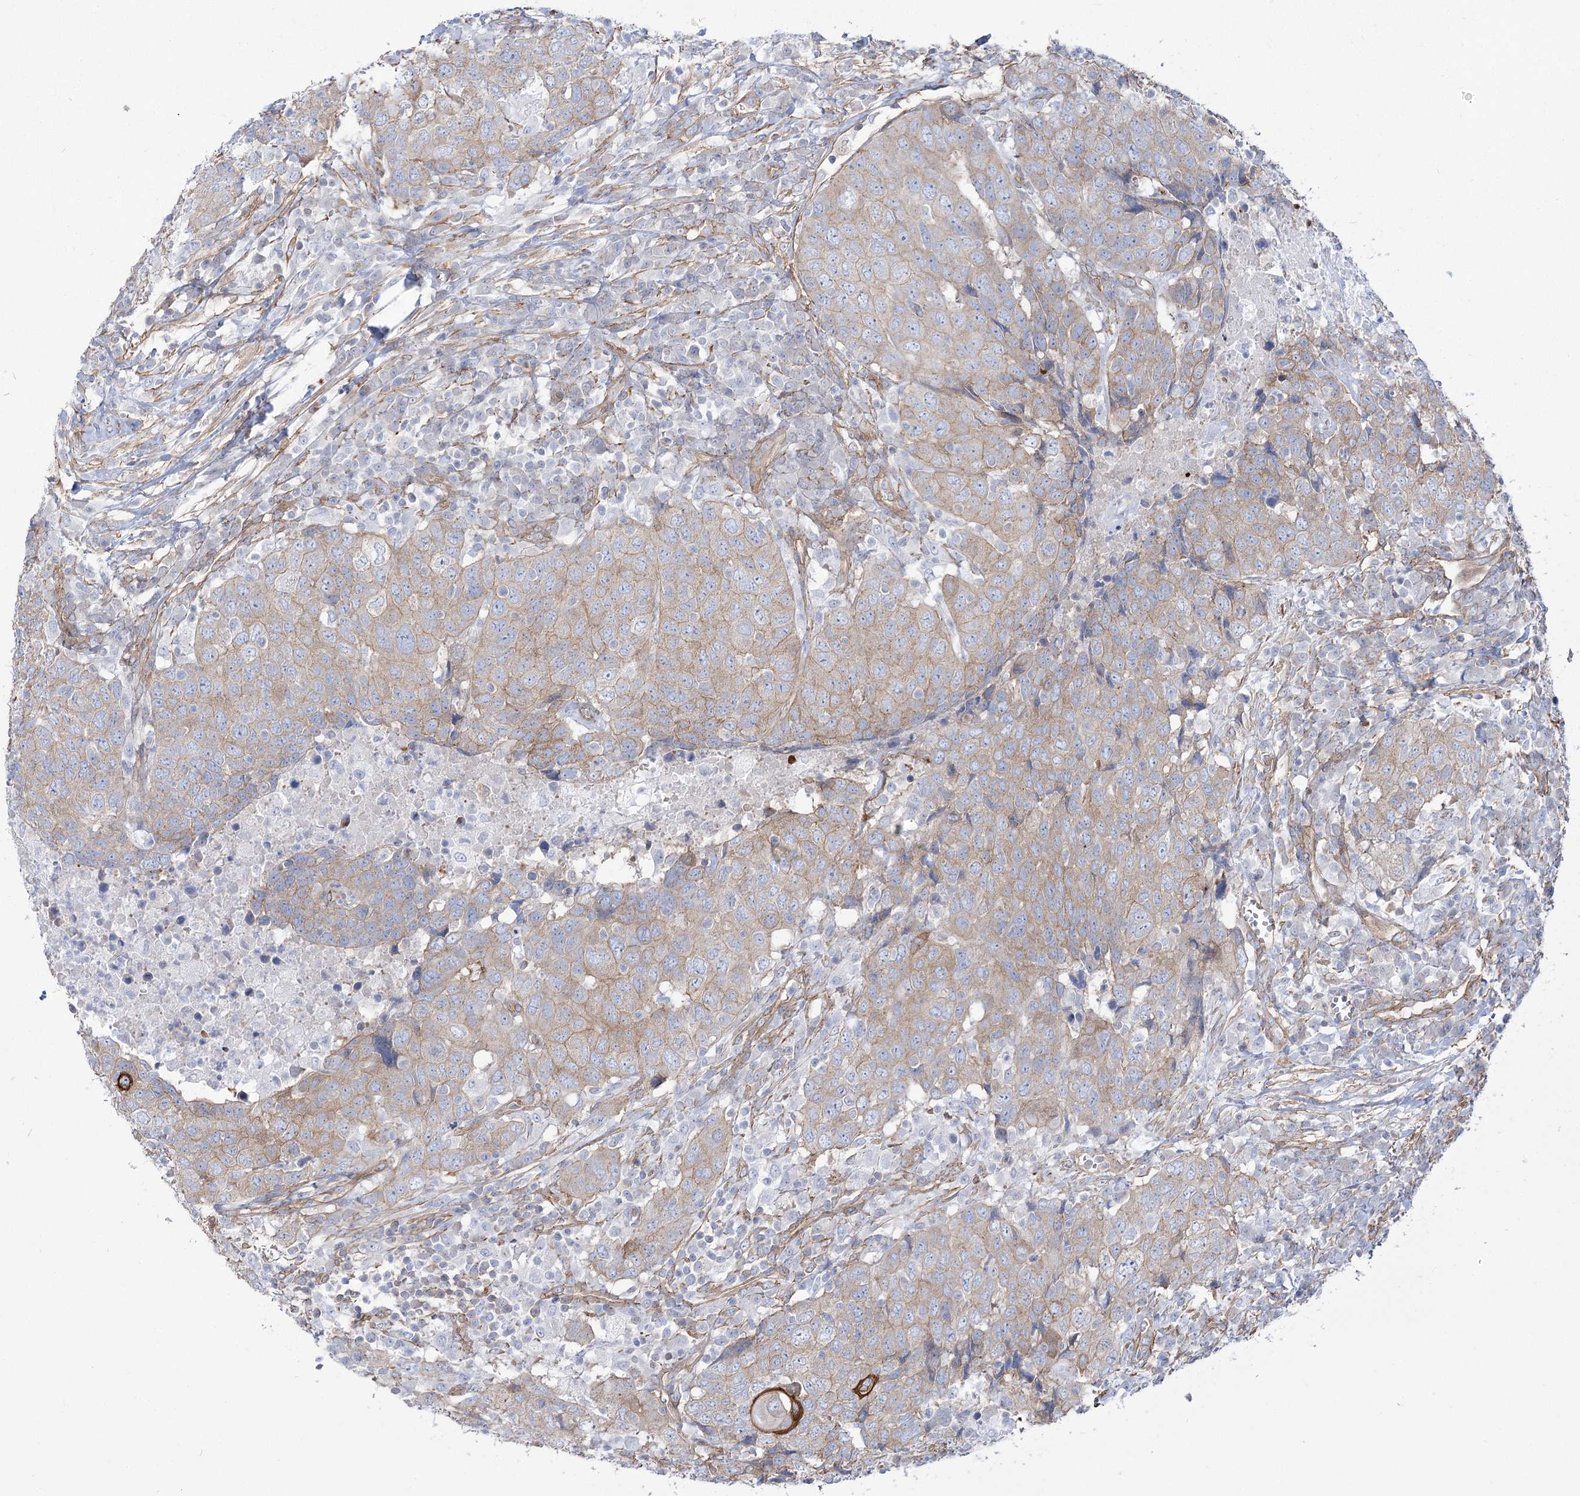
{"staining": {"intensity": "weak", "quantity": ">75%", "location": "cytoplasmic/membranous"}, "tissue": "head and neck cancer", "cell_type": "Tumor cells", "image_type": "cancer", "snomed": [{"axis": "morphology", "description": "Squamous cell carcinoma, NOS"}, {"axis": "topography", "description": "Head-Neck"}], "caption": "Human head and neck squamous cell carcinoma stained with a brown dye exhibits weak cytoplasmic/membranous positive expression in approximately >75% of tumor cells.", "gene": "PLEKHA5", "patient": {"sex": "male", "age": 66}}